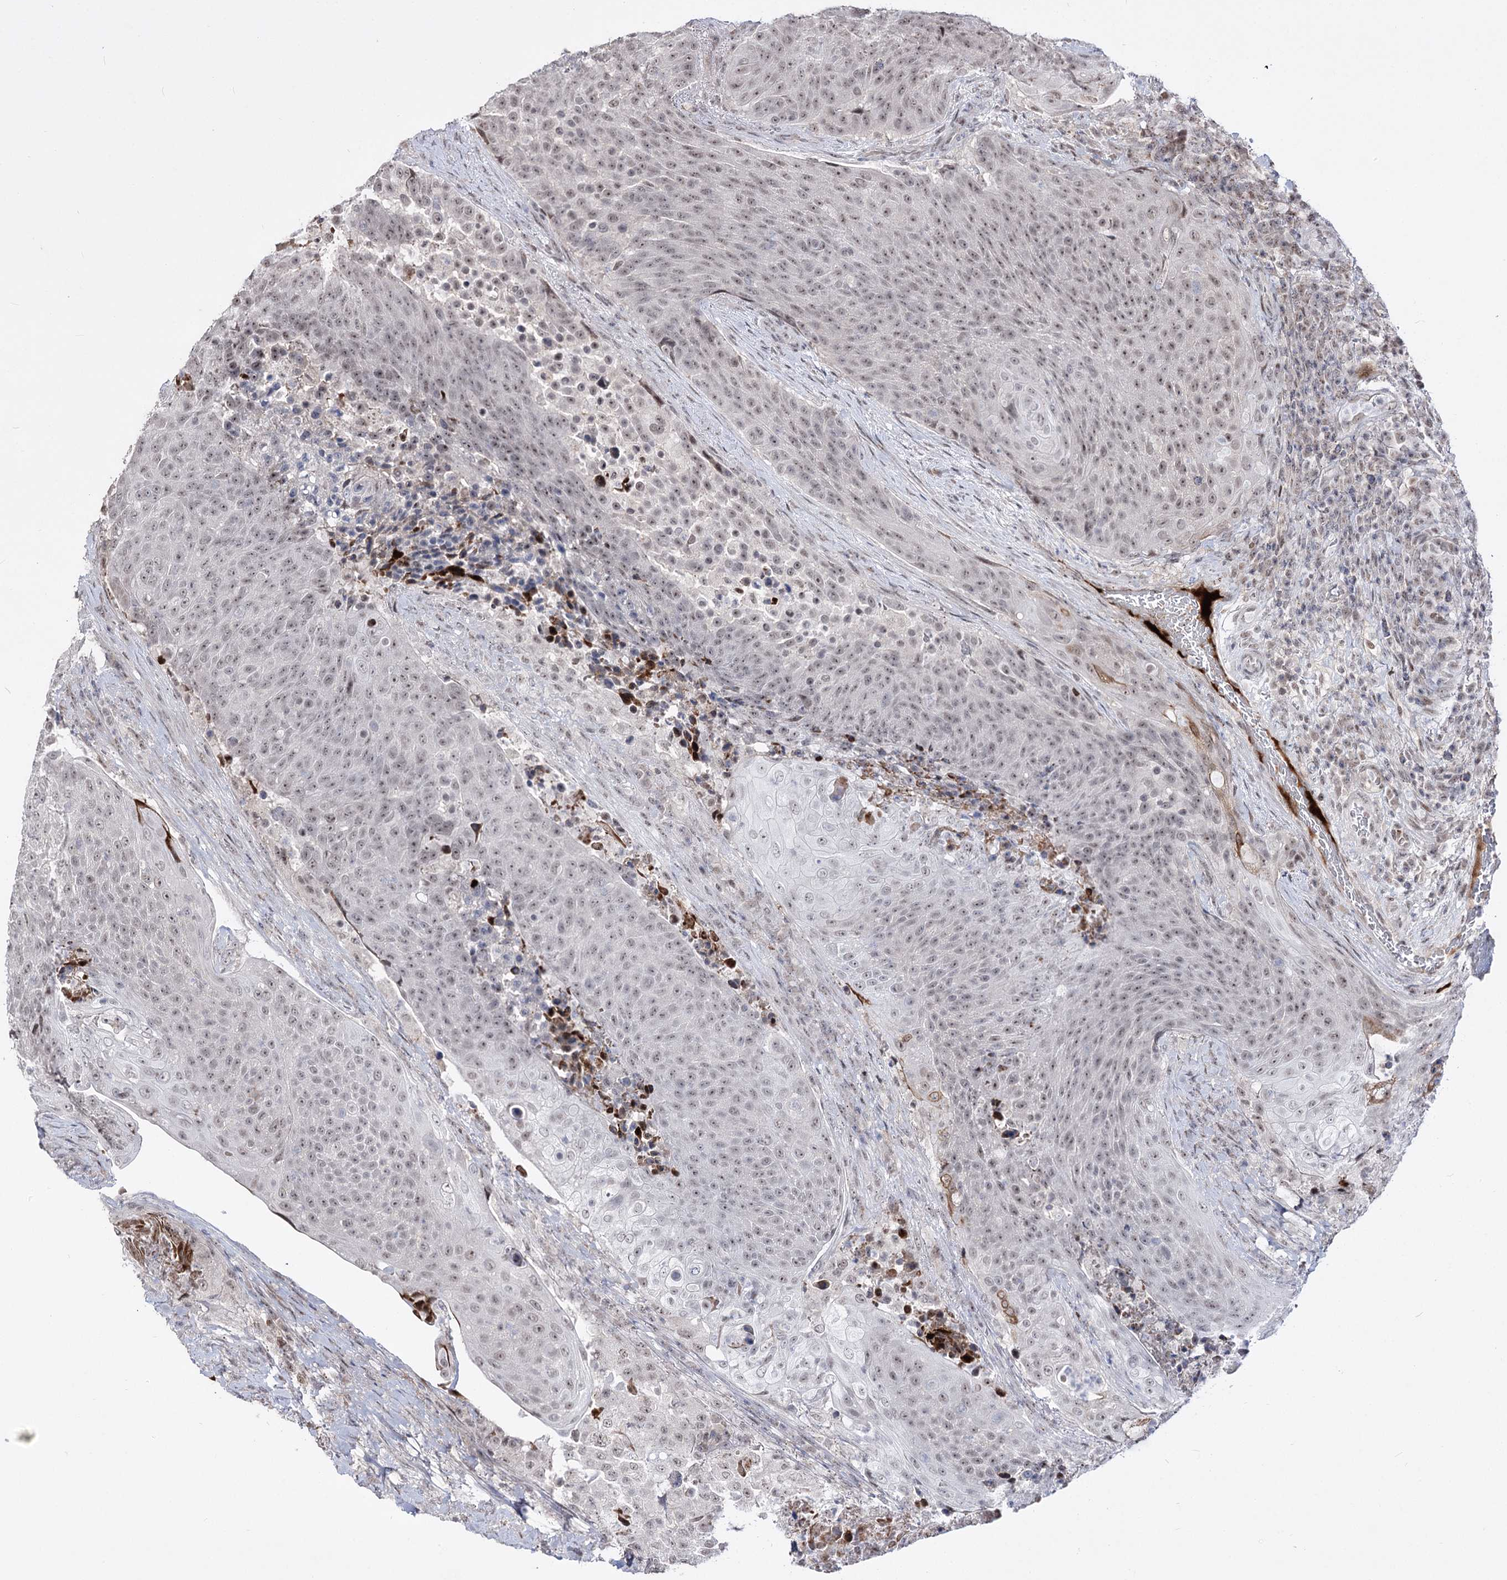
{"staining": {"intensity": "weak", "quantity": ">75%", "location": "nuclear"}, "tissue": "urothelial cancer", "cell_type": "Tumor cells", "image_type": "cancer", "snomed": [{"axis": "morphology", "description": "Urothelial carcinoma, High grade"}, {"axis": "topography", "description": "Urinary bladder"}], "caption": "Weak nuclear staining for a protein is present in about >75% of tumor cells of urothelial cancer using immunohistochemistry.", "gene": "STOX1", "patient": {"sex": "female", "age": 63}}